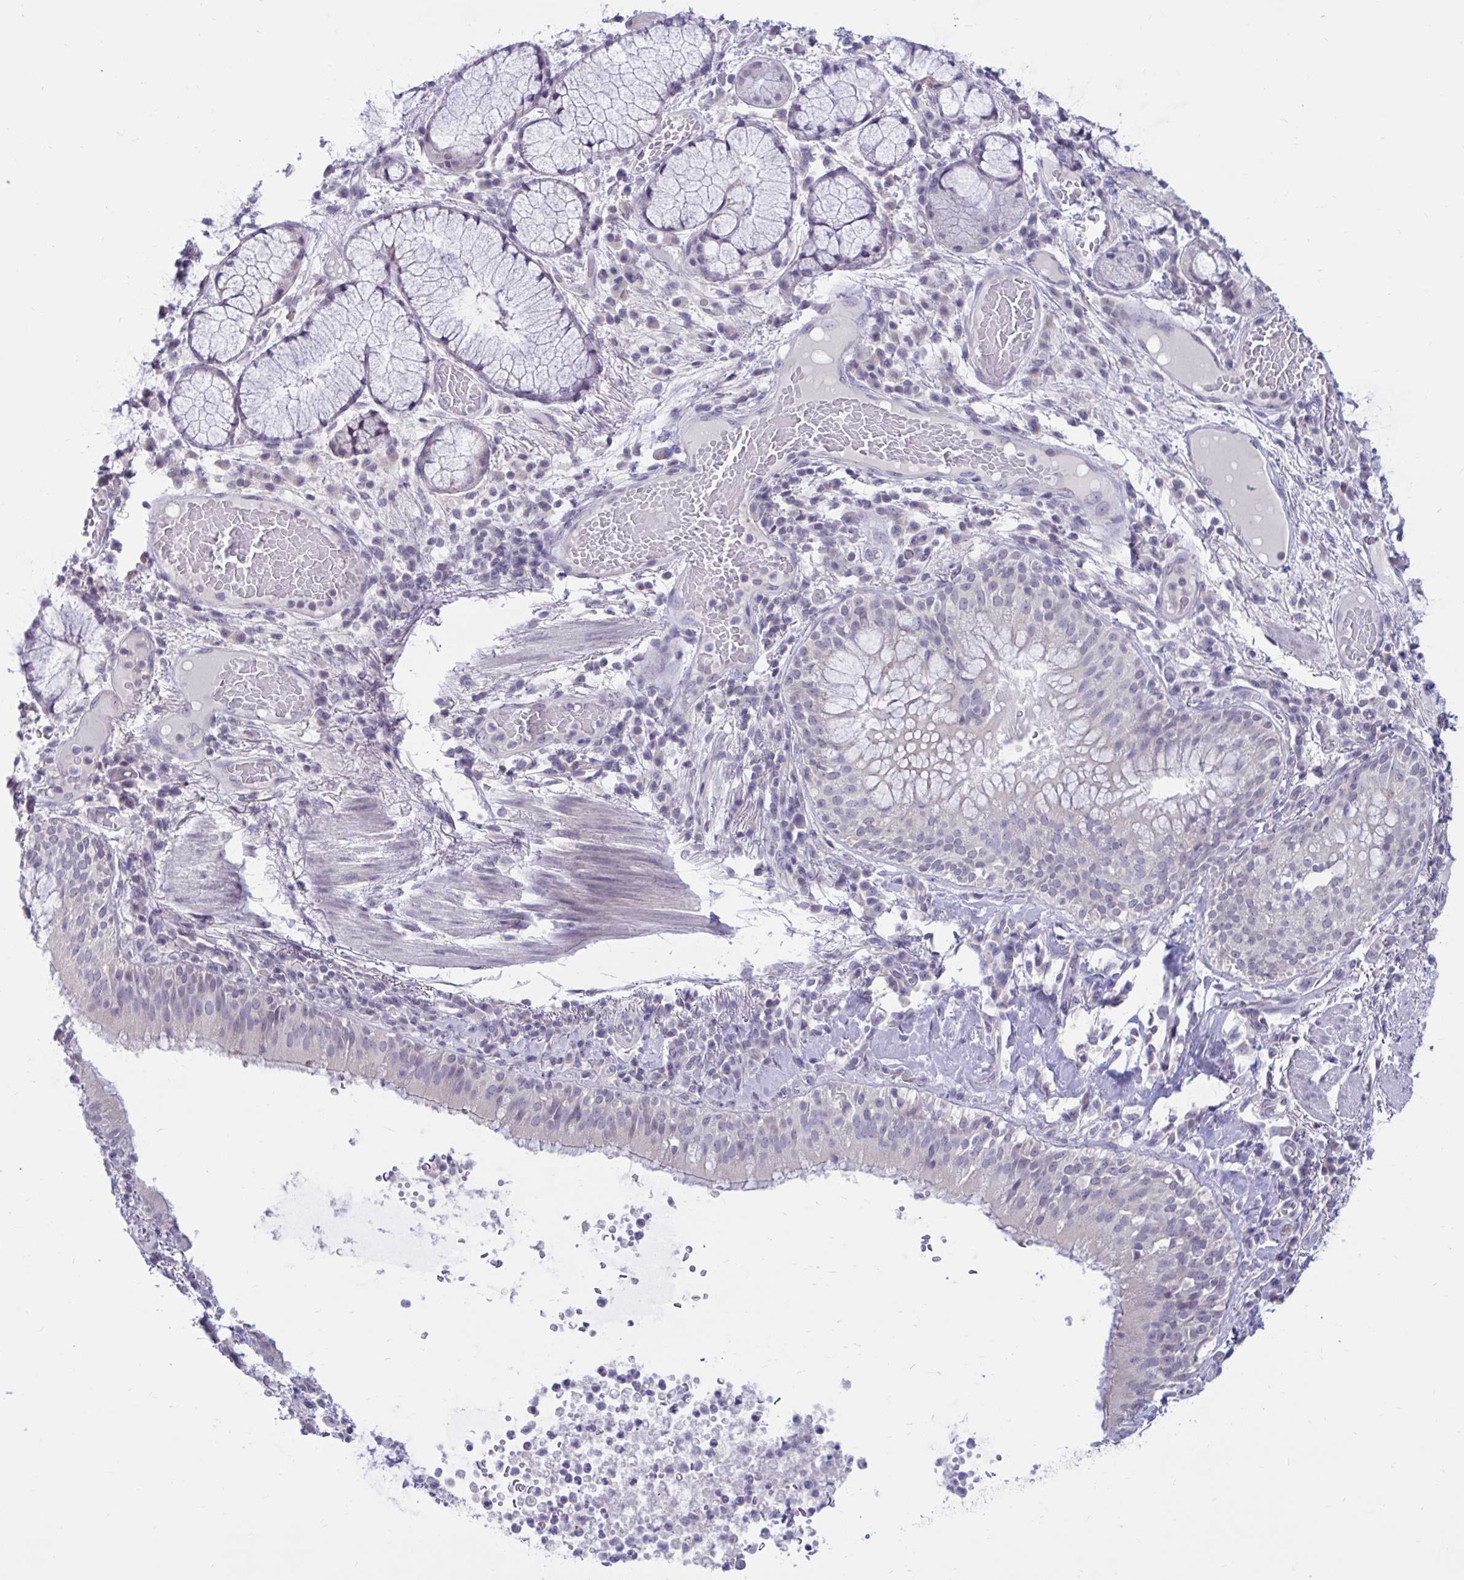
{"staining": {"intensity": "negative", "quantity": "none", "location": "none"}, "tissue": "bronchus", "cell_type": "Respiratory epithelial cells", "image_type": "normal", "snomed": [{"axis": "morphology", "description": "Normal tissue, NOS"}, {"axis": "topography", "description": "Cartilage tissue"}, {"axis": "topography", "description": "Bronchus"}], "caption": "Photomicrograph shows no protein staining in respiratory epithelial cells of normal bronchus. The staining is performed using DAB brown chromogen with nuclei counter-stained in using hematoxylin.", "gene": "ARPP19", "patient": {"sex": "male", "age": 56}}